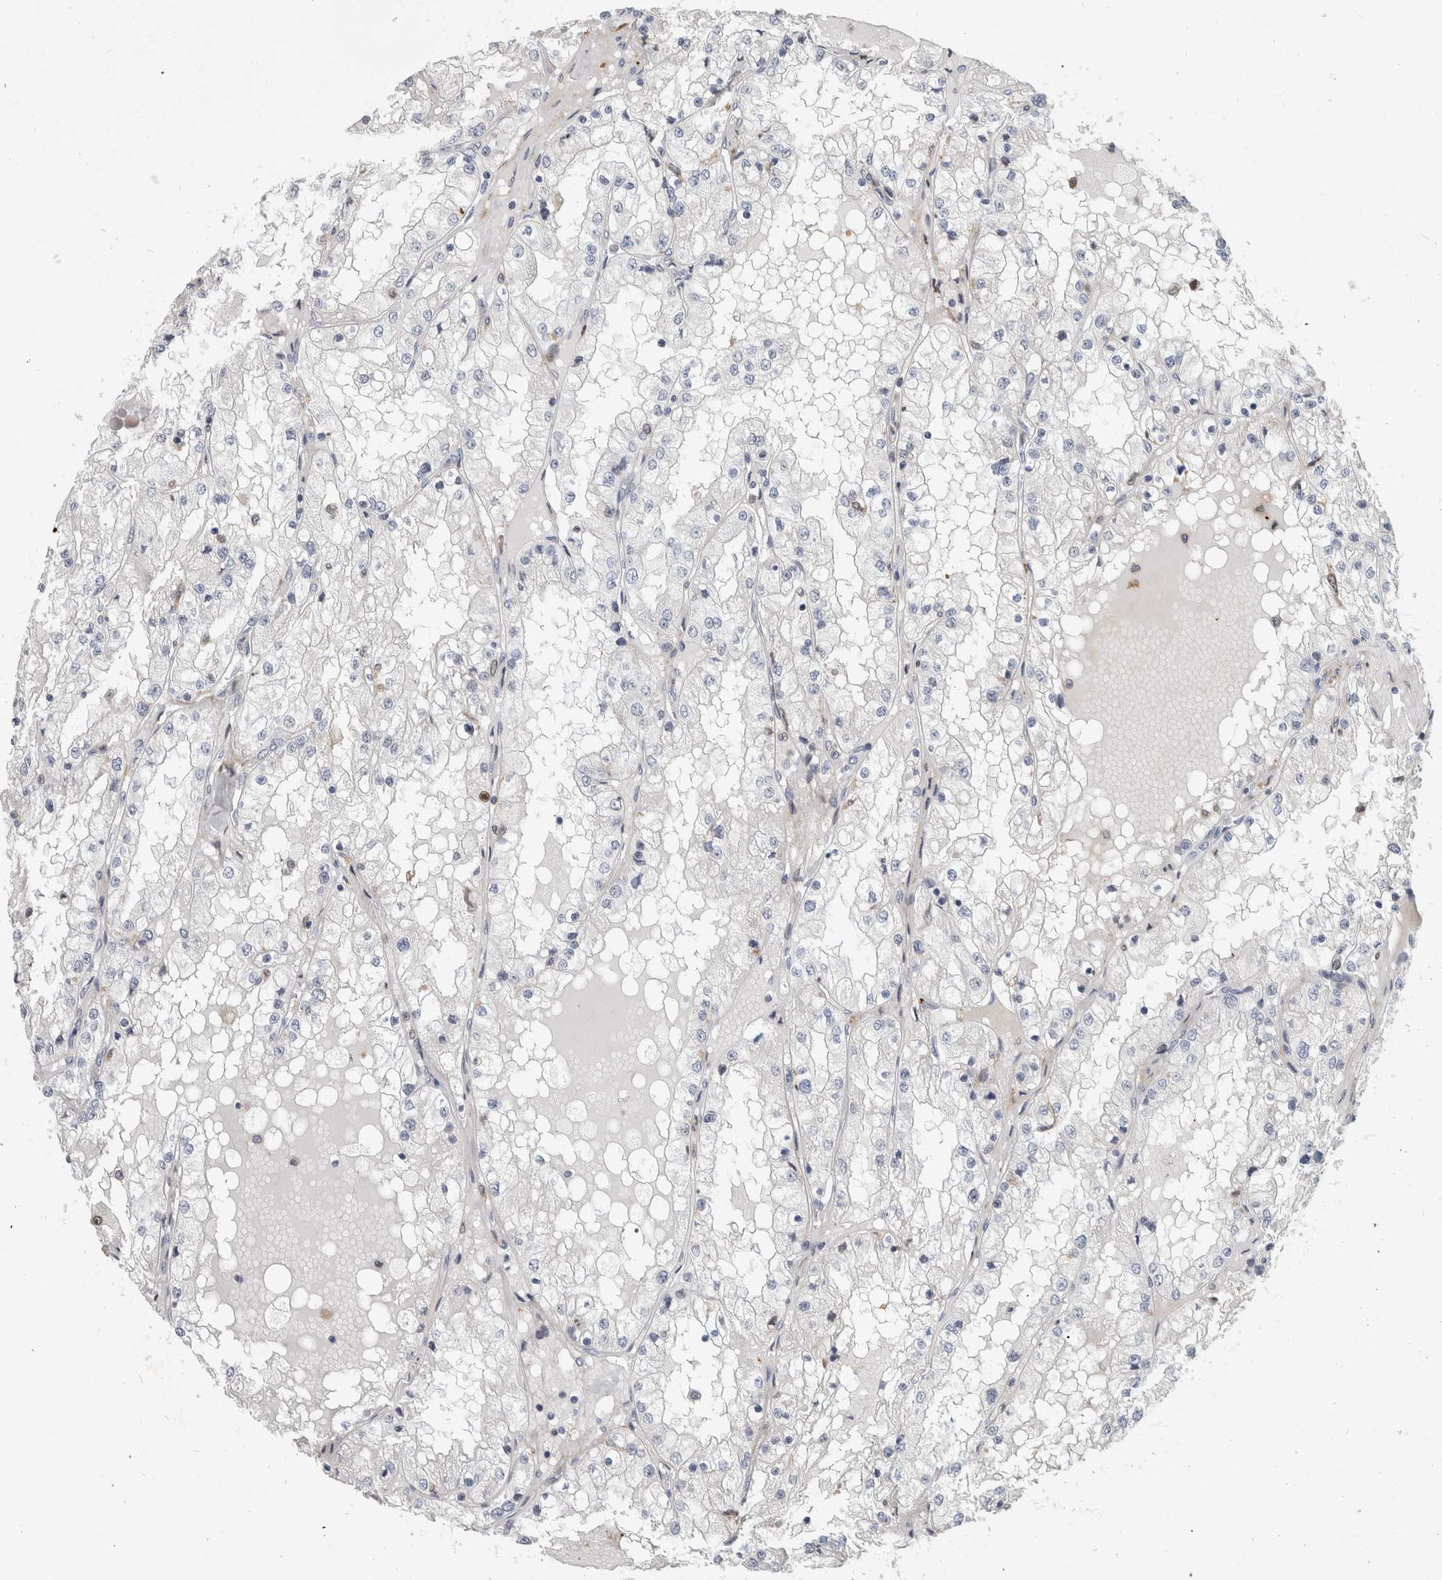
{"staining": {"intensity": "negative", "quantity": "none", "location": "none"}, "tissue": "renal cancer", "cell_type": "Tumor cells", "image_type": "cancer", "snomed": [{"axis": "morphology", "description": "Adenocarcinoma, NOS"}, {"axis": "topography", "description": "Kidney"}], "caption": "Human renal adenocarcinoma stained for a protein using immunohistochemistry reveals no staining in tumor cells.", "gene": "MSL1", "patient": {"sex": "male", "age": 68}}